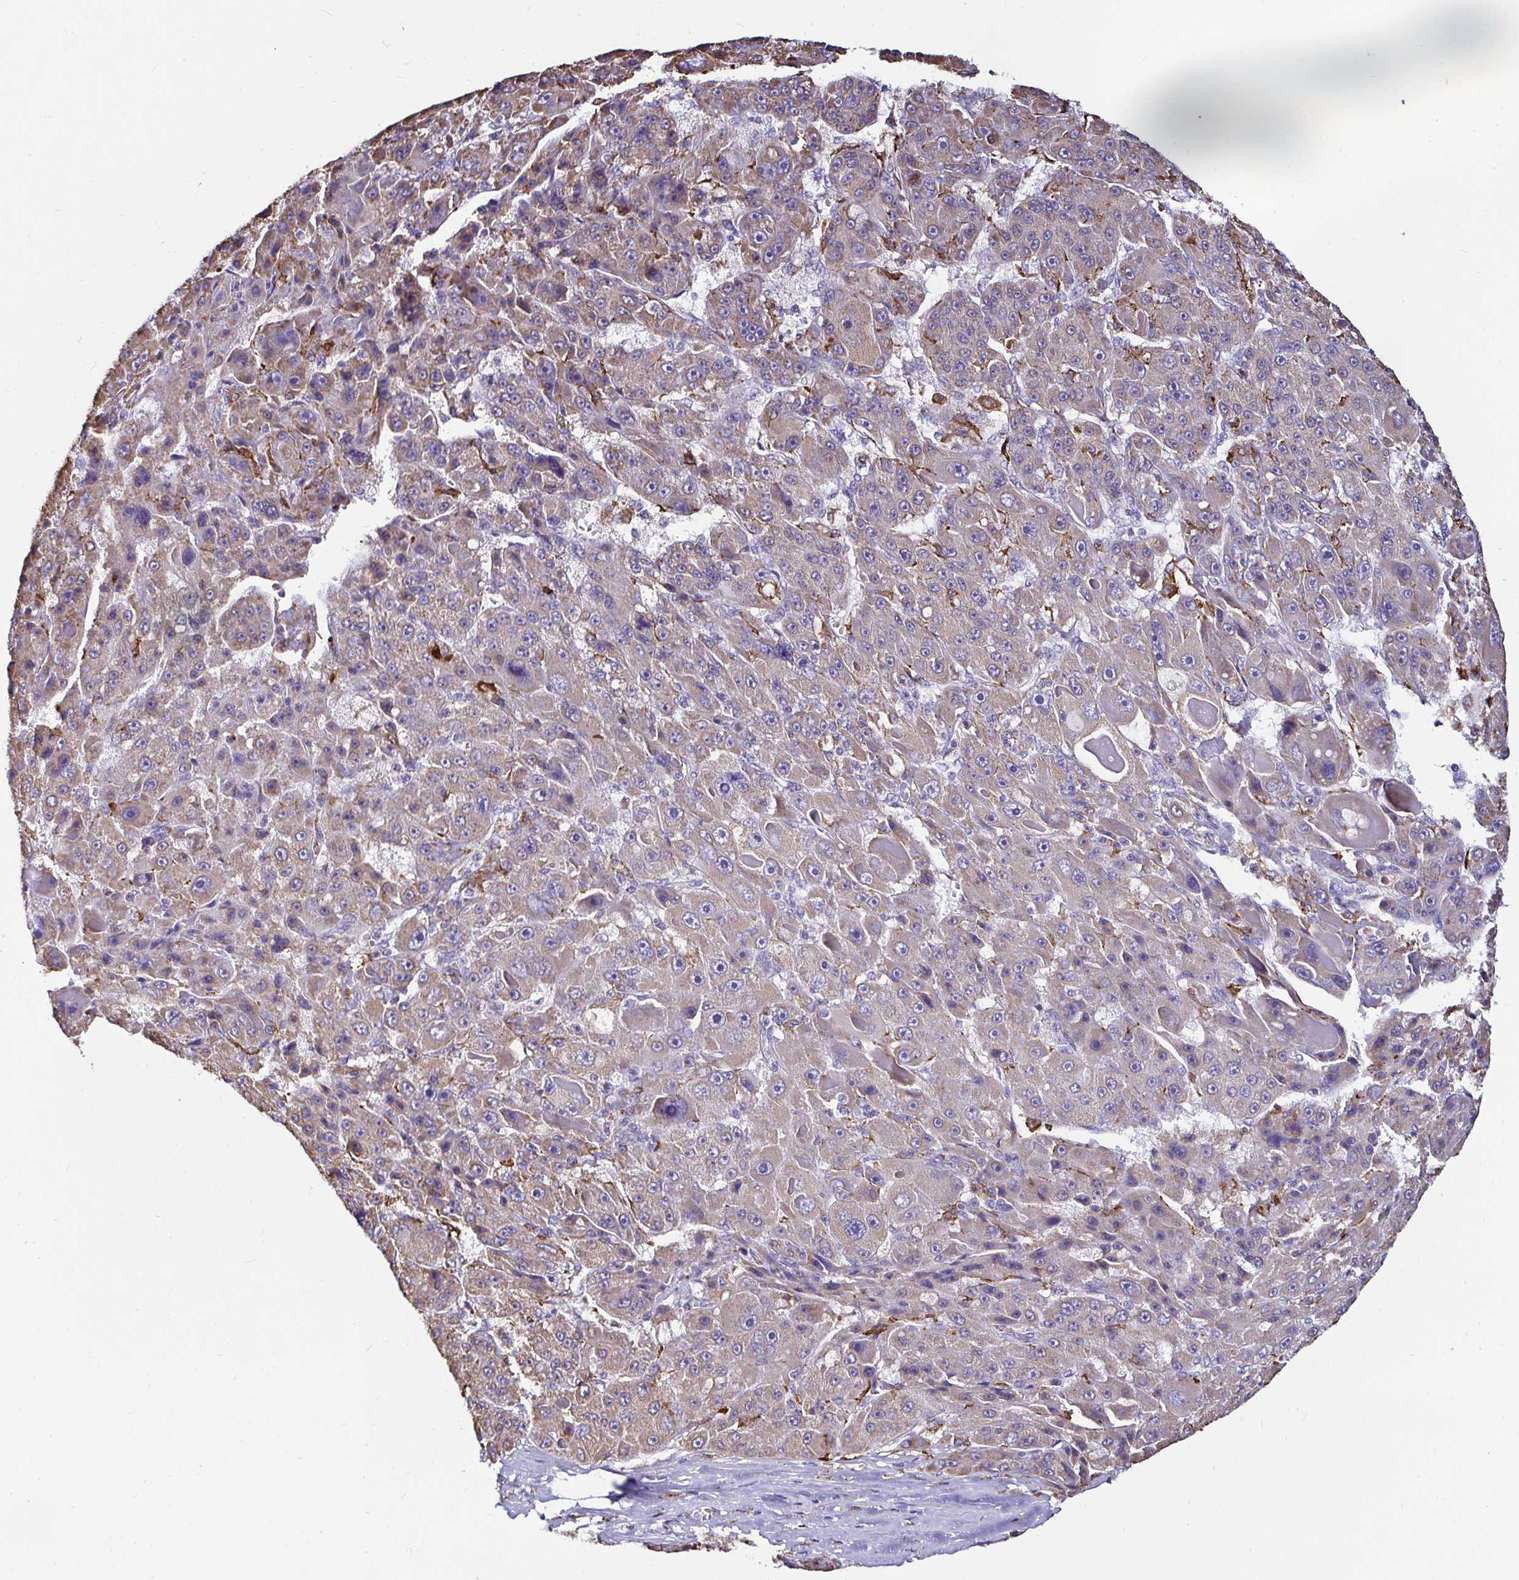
{"staining": {"intensity": "moderate", "quantity": ">75%", "location": "cytoplasmic/membranous"}, "tissue": "liver cancer", "cell_type": "Tumor cells", "image_type": "cancer", "snomed": [{"axis": "morphology", "description": "Carcinoma, Hepatocellular, NOS"}, {"axis": "topography", "description": "Liver"}], "caption": "Immunohistochemistry (IHC) of human liver hepatocellular carcinoma demonstrates medium levels of moderate cytoplasmic/membranous positivity in approximately >75% of tumor cells. The staining is performed using DAB (3,3'-diaminobenzidine) brown chromogen to label protein expression. The nuclei are counter-stained blue using hematoxylin.", "gene": "MSR1", "patient": {"sex": "male", "age": 76}}